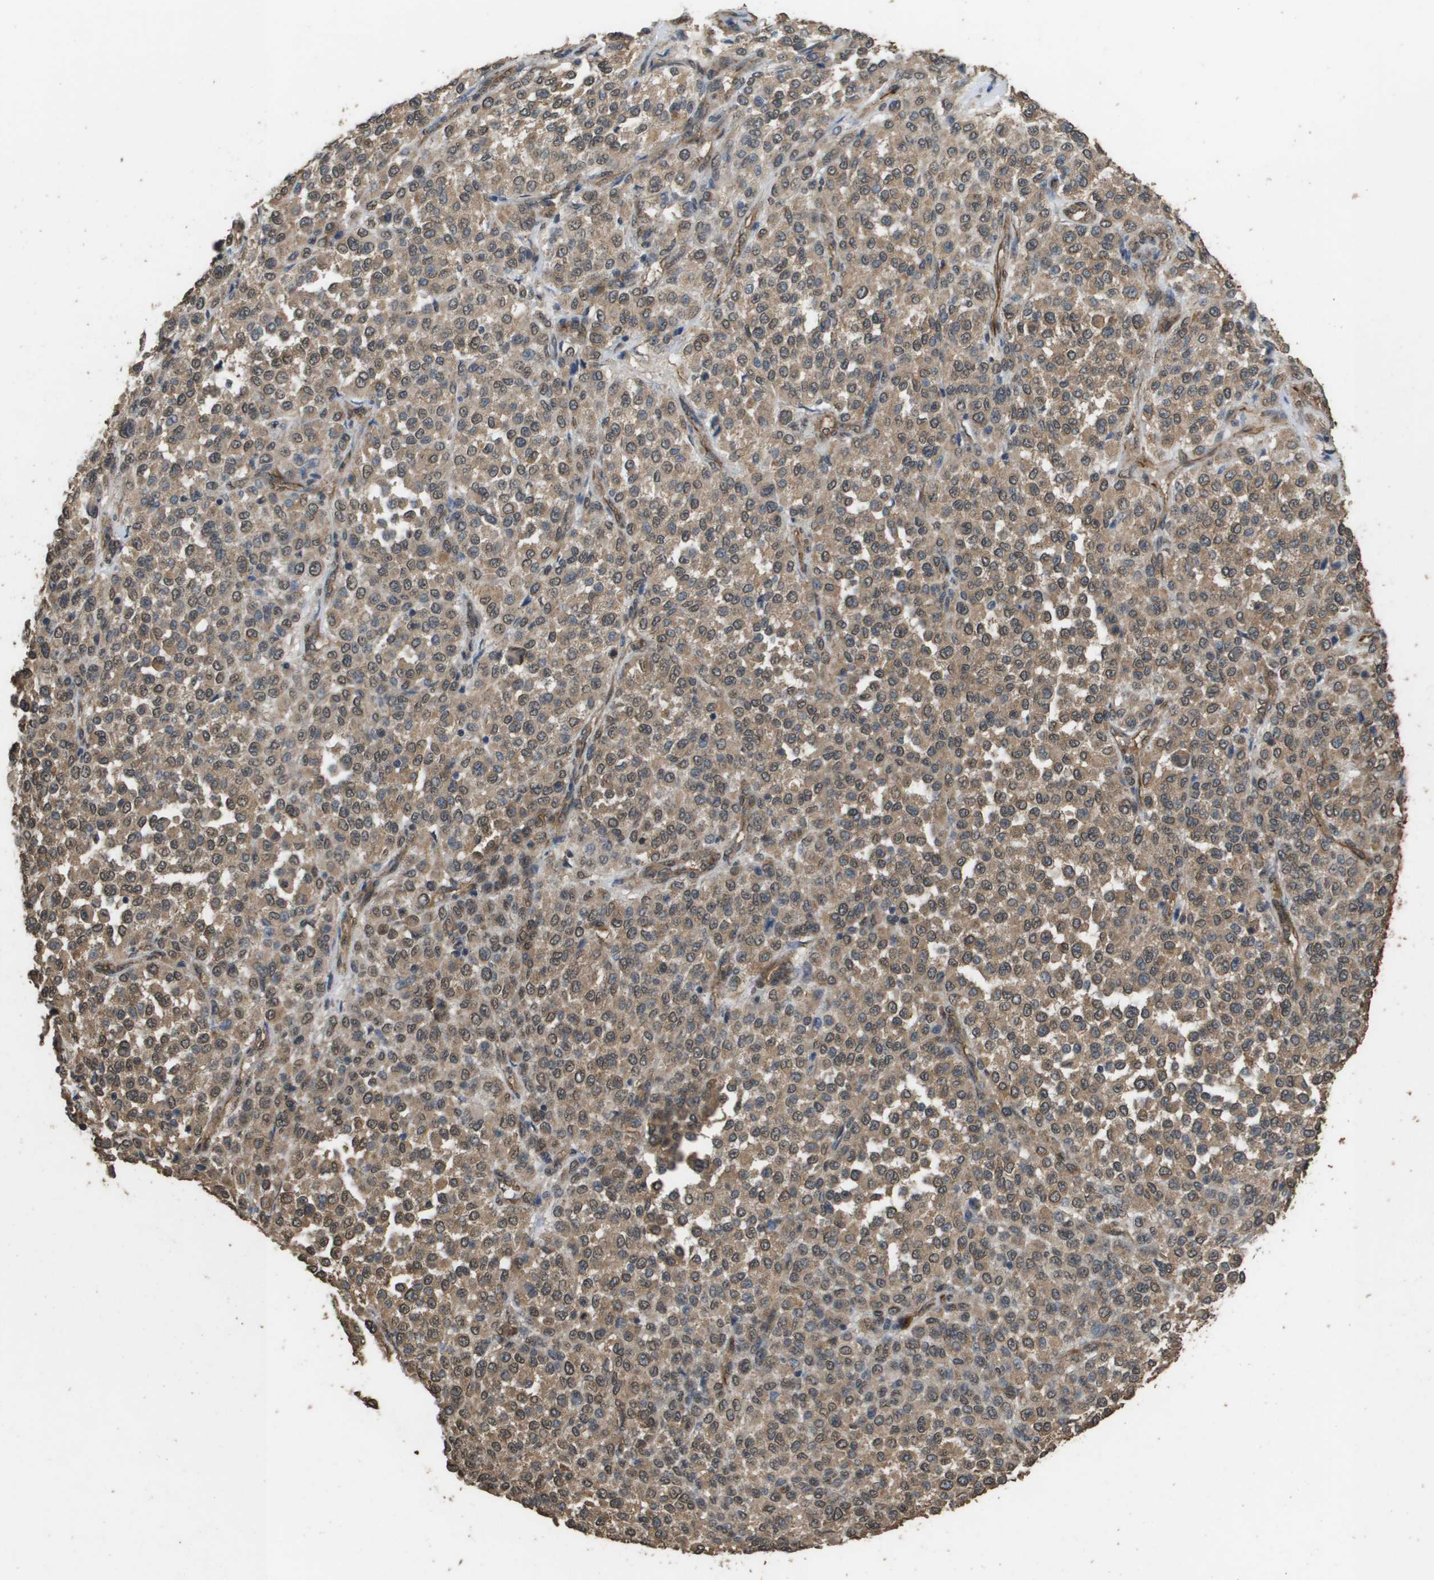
{"staining": {"intensity": "moderate", "quantity": ">75%", "location": "cytoplasmic/membranous,nuclear"}, "tissue": "melanoma", "cell_type": "Tumor cells", "image_type": "cancer", "snomed": [{"axis": "morphology", "description": "Malignant melanoma, Metastatic site"}, {"axis": "topography", "description": "Pancreas"}], "caption": "Brown immunohistochemical staining in human malignant melanoma (metastatic site) shows moderate cytoplasmic/membranous and nuclear staining in approximately >75% of tumor cells.", "gene": "AAMP", "patient": {"sex": "female", "age": 30}}